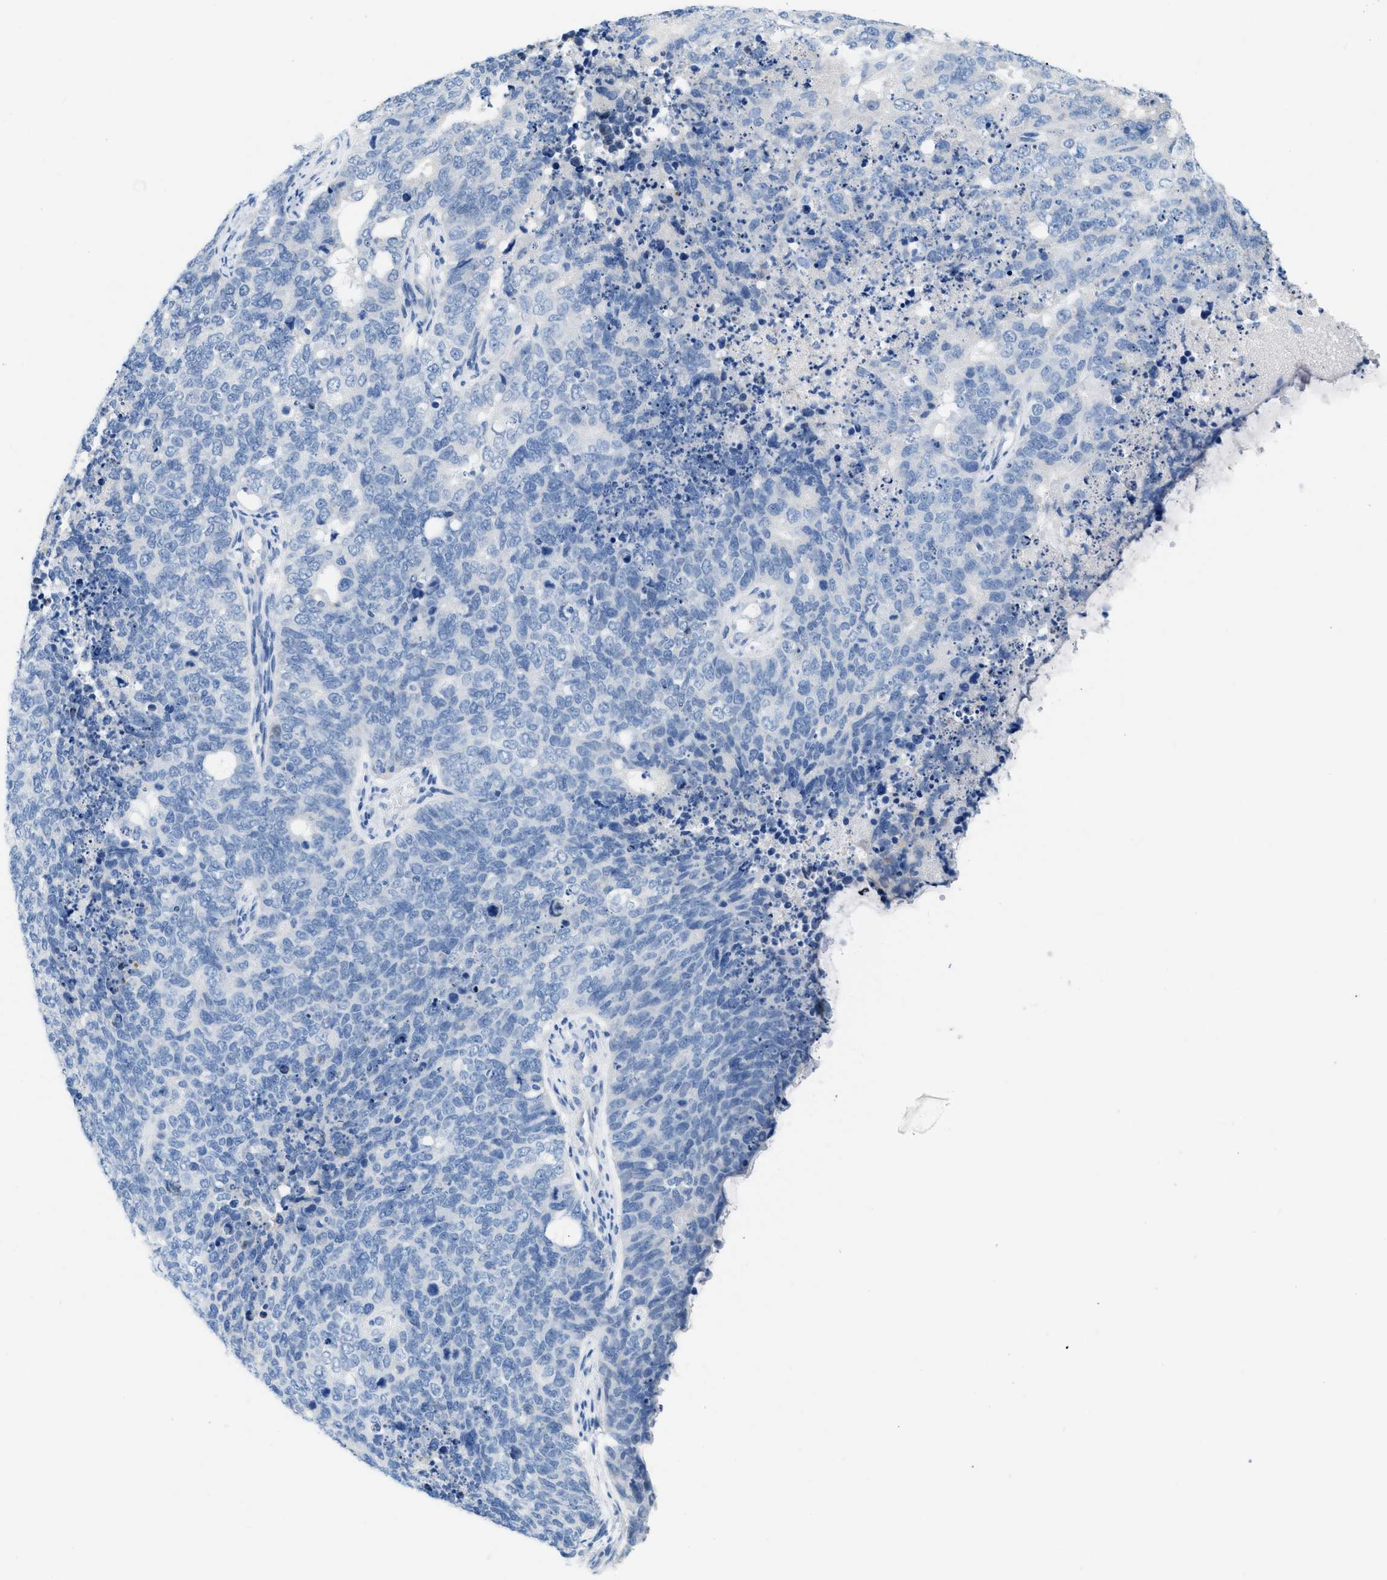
{"staining": {"intensity": "negative", "quantity": "none", "location": "none"}, "tissue": "cervical cancer", "cell_type": "Tumor cells", "image_type": "cancer", "snomed": [{"axis": "morphology", "description": "Squamous cell carcinoma, NOS"}, {"axis": "topography", "description": "Cervix"}], "caption": "Cervical squamous cell carcinoma stained for a protein using immunohistochemistry (IHC) demonstrates no positivity tumor cells.", "gene": "SPAM1", "patient": {"sex": "female", "age": 63}}